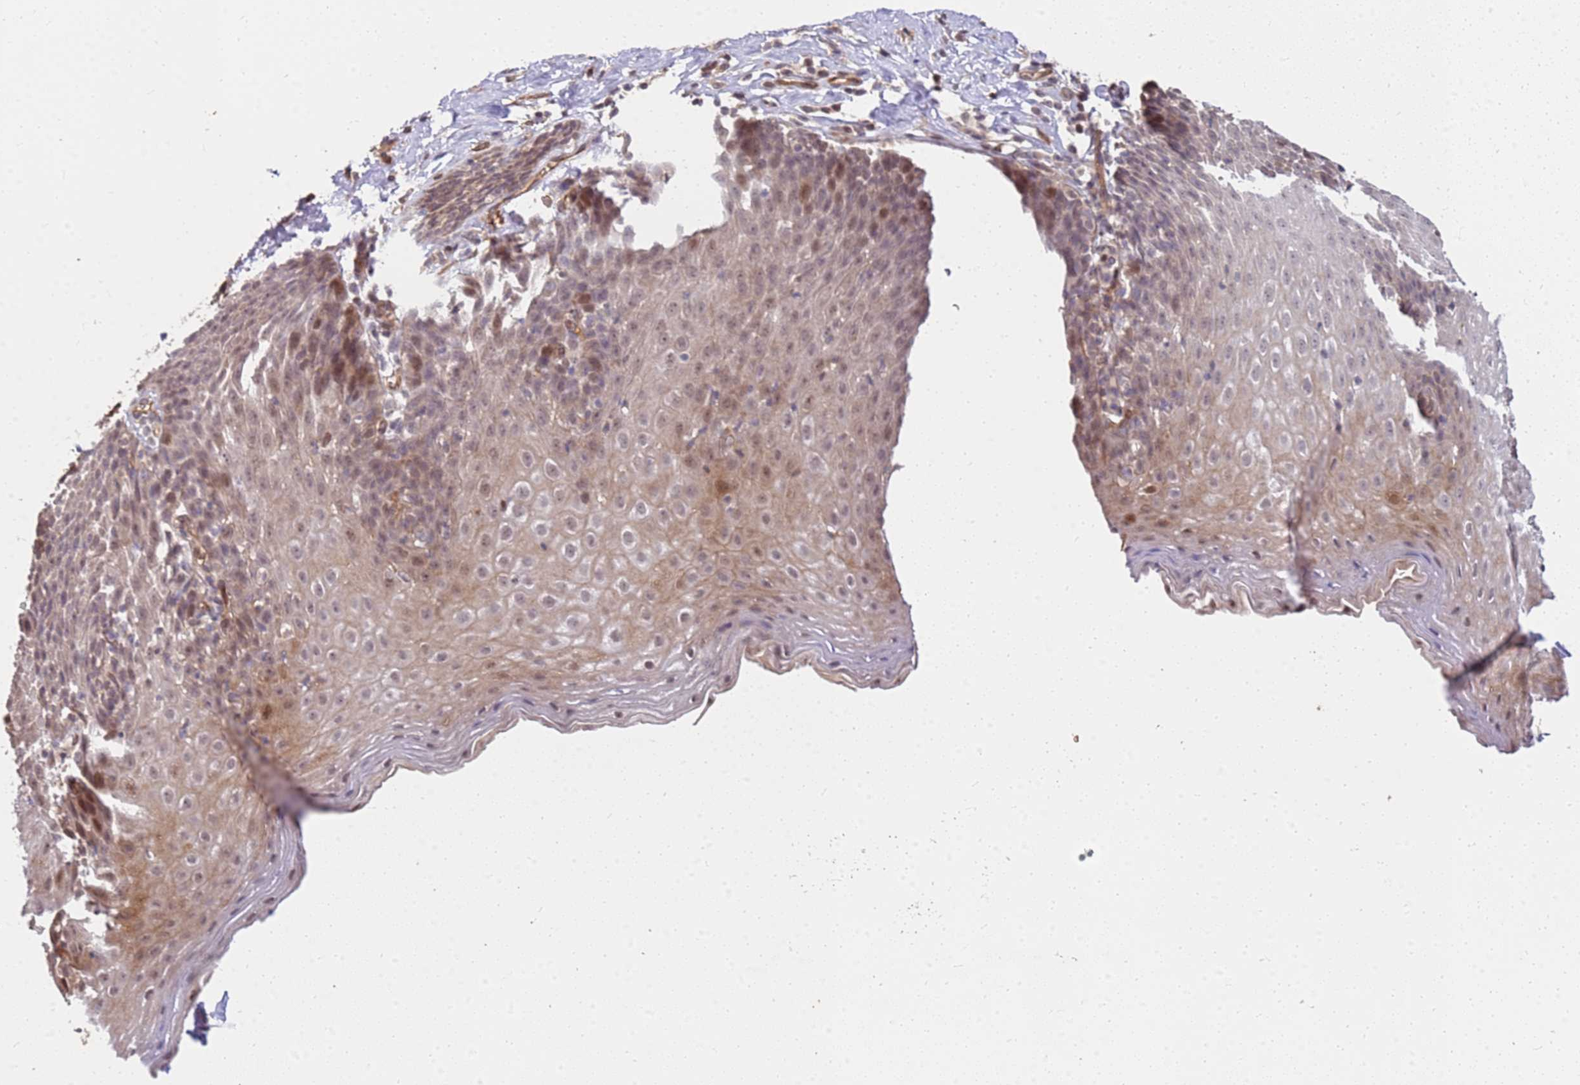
{"staining": {"intensity": "moderate", "quantity": "<25%", "location": "nuclear"}, "tissue": "esophagus", "cell_type": "Squamous epithelial cells", "image_type": "normal", "snomed": [{"axis": "morphology", "description": "Normal tissue, NOS"}, {"axis": "topography", "description": "Esophagus"}], "caption": "Protein analysis of normal esophagus shows moderate nuclear expression in approximately <25% of squamous epithelial cells.", "gene": "ST18", "patient": {"sex": "female", "age": 61}}